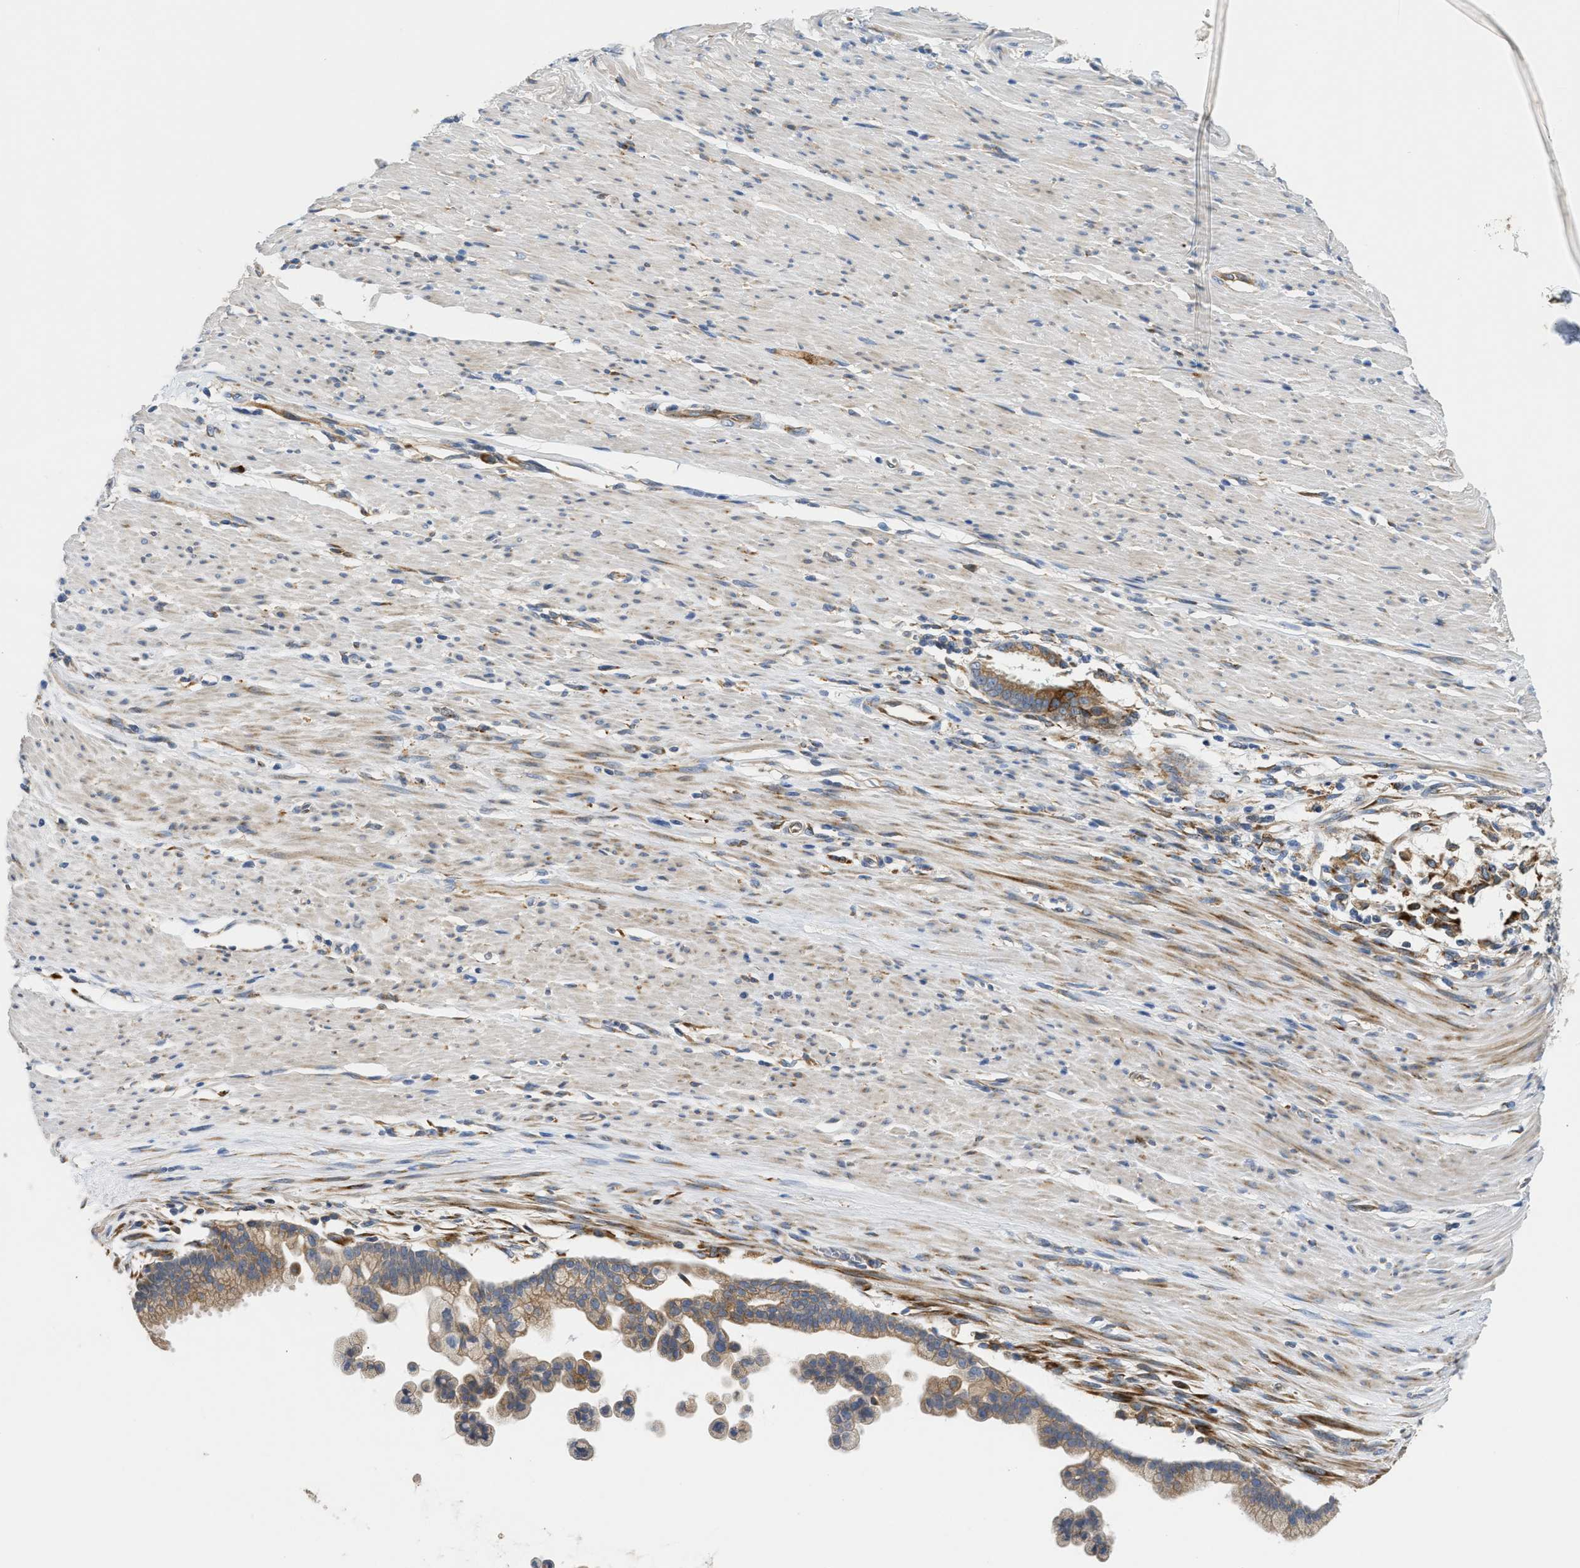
{"staining": {"intensity": "weak", "quantity": ">75%", "location": "cytoplasmic/membranous"}, "tissue": "pancreatic cancer", "cell_type": "Tumor cells", "image_type": "cancer", "snomed": [{"axis": "morphology", "description": "Adenocarcinoma, NOS"}, {"axis": "topography", "description": "Pancreas"}], "caption": "High-power microscopy captured an immunohistochemistry (IHC) photomicrograph of pancreatic cancer (adenocarcinoma), revealing weak cytoplasmic/membranous staining in about >75% of tumor cells. The protein of interest is shown in brown color, while the nuclei are stained blue.", "gene": "AMZ1", "patient": {"sex": "male", "age": 69}}